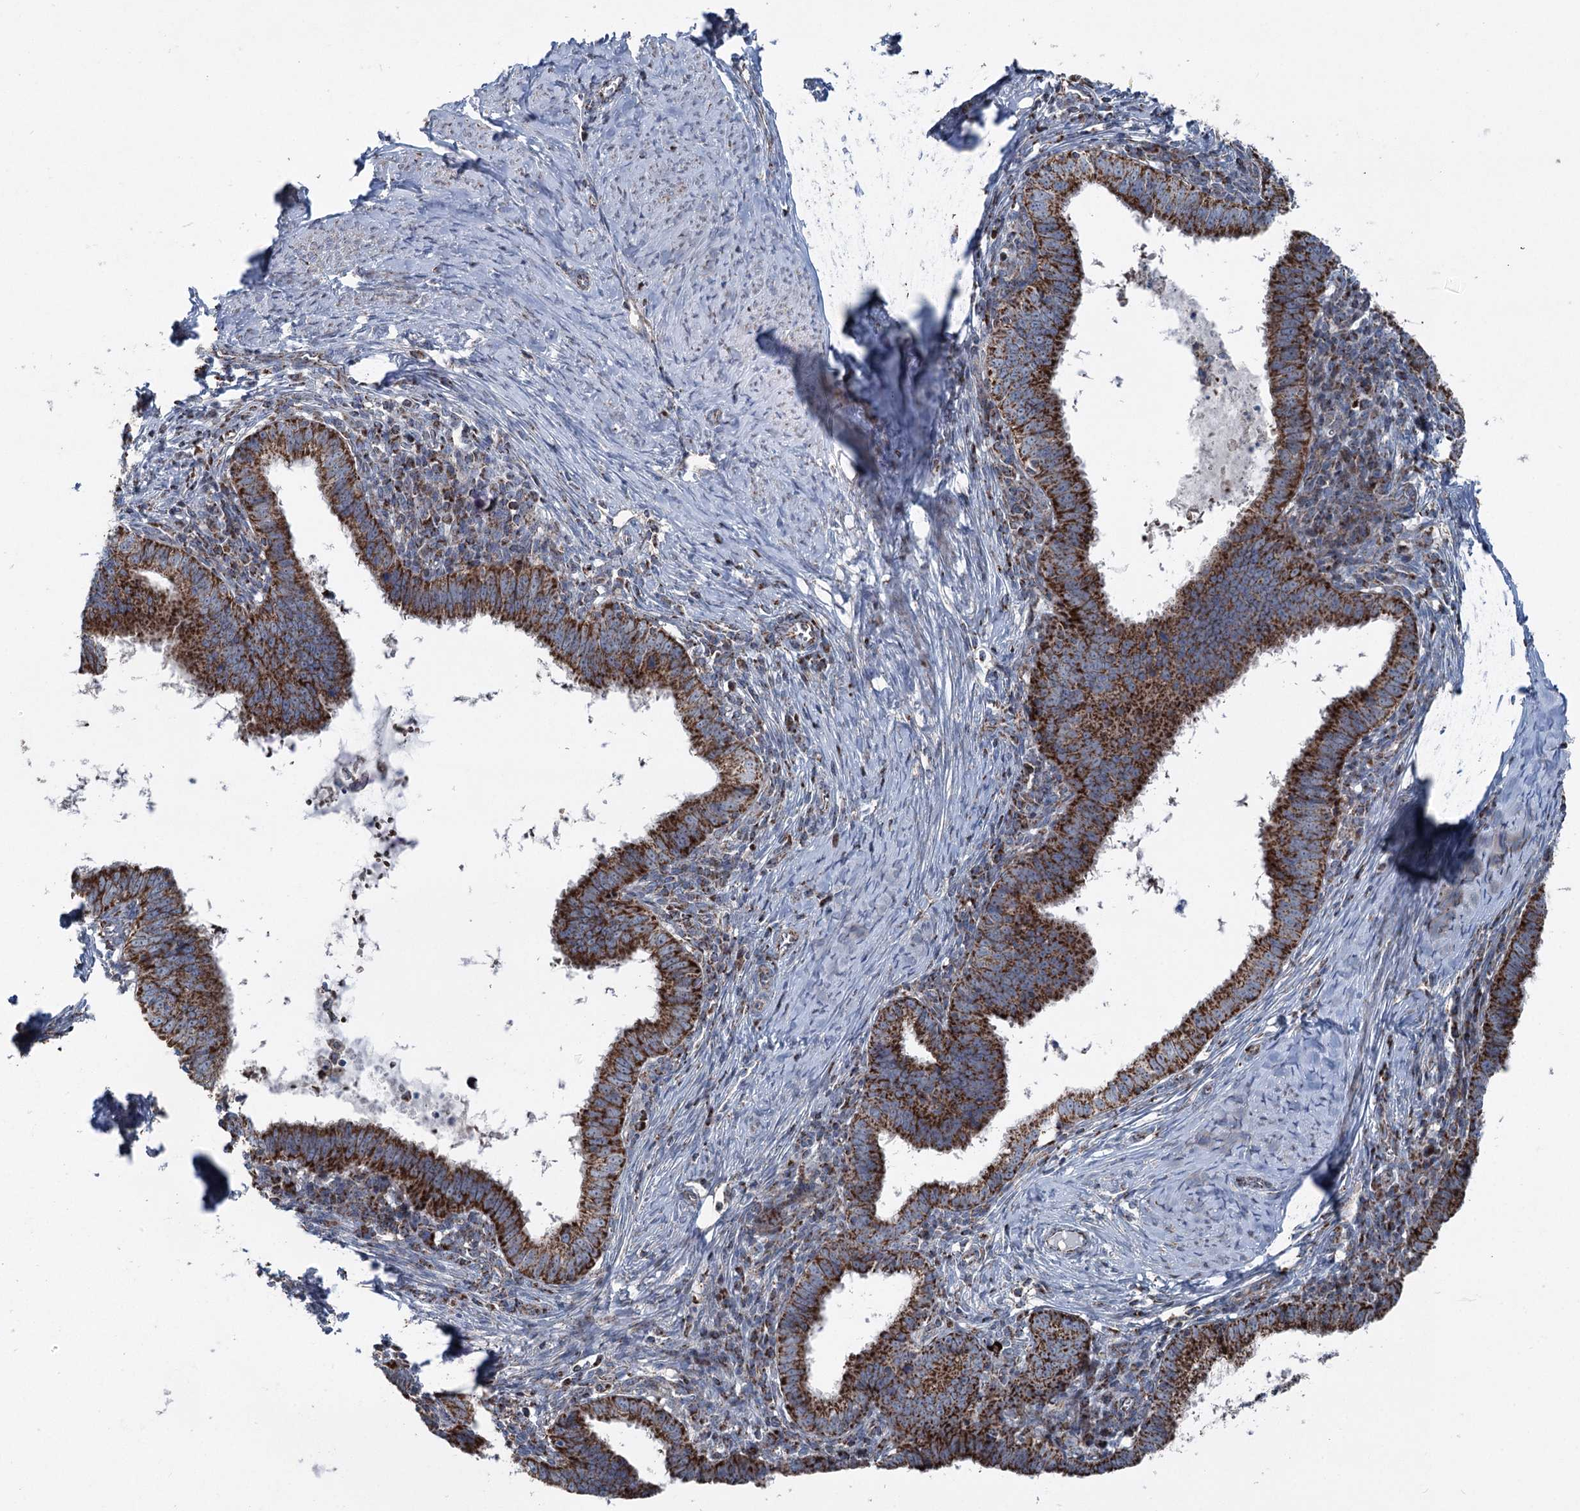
{"staining": {"intensity": "strong", "quantity": ">75%", "location": "cytoplasmic/membranous"}, "tissue": "cervical cancer", "cell_type": "Tumor cells", "image_type": "cancer", "snomed": [{"axis": "morphology", "description": "Adenocarcinoma, NOS"}, {"axis": "topography", "description": "Cervix"}], "caption": "A brown stain shows strong cytoplasmic/membranous expression of a protein in cervical cancer tumor cells.", "gene": "UCN3", "patient": {"sex": "female", "age": 36}}